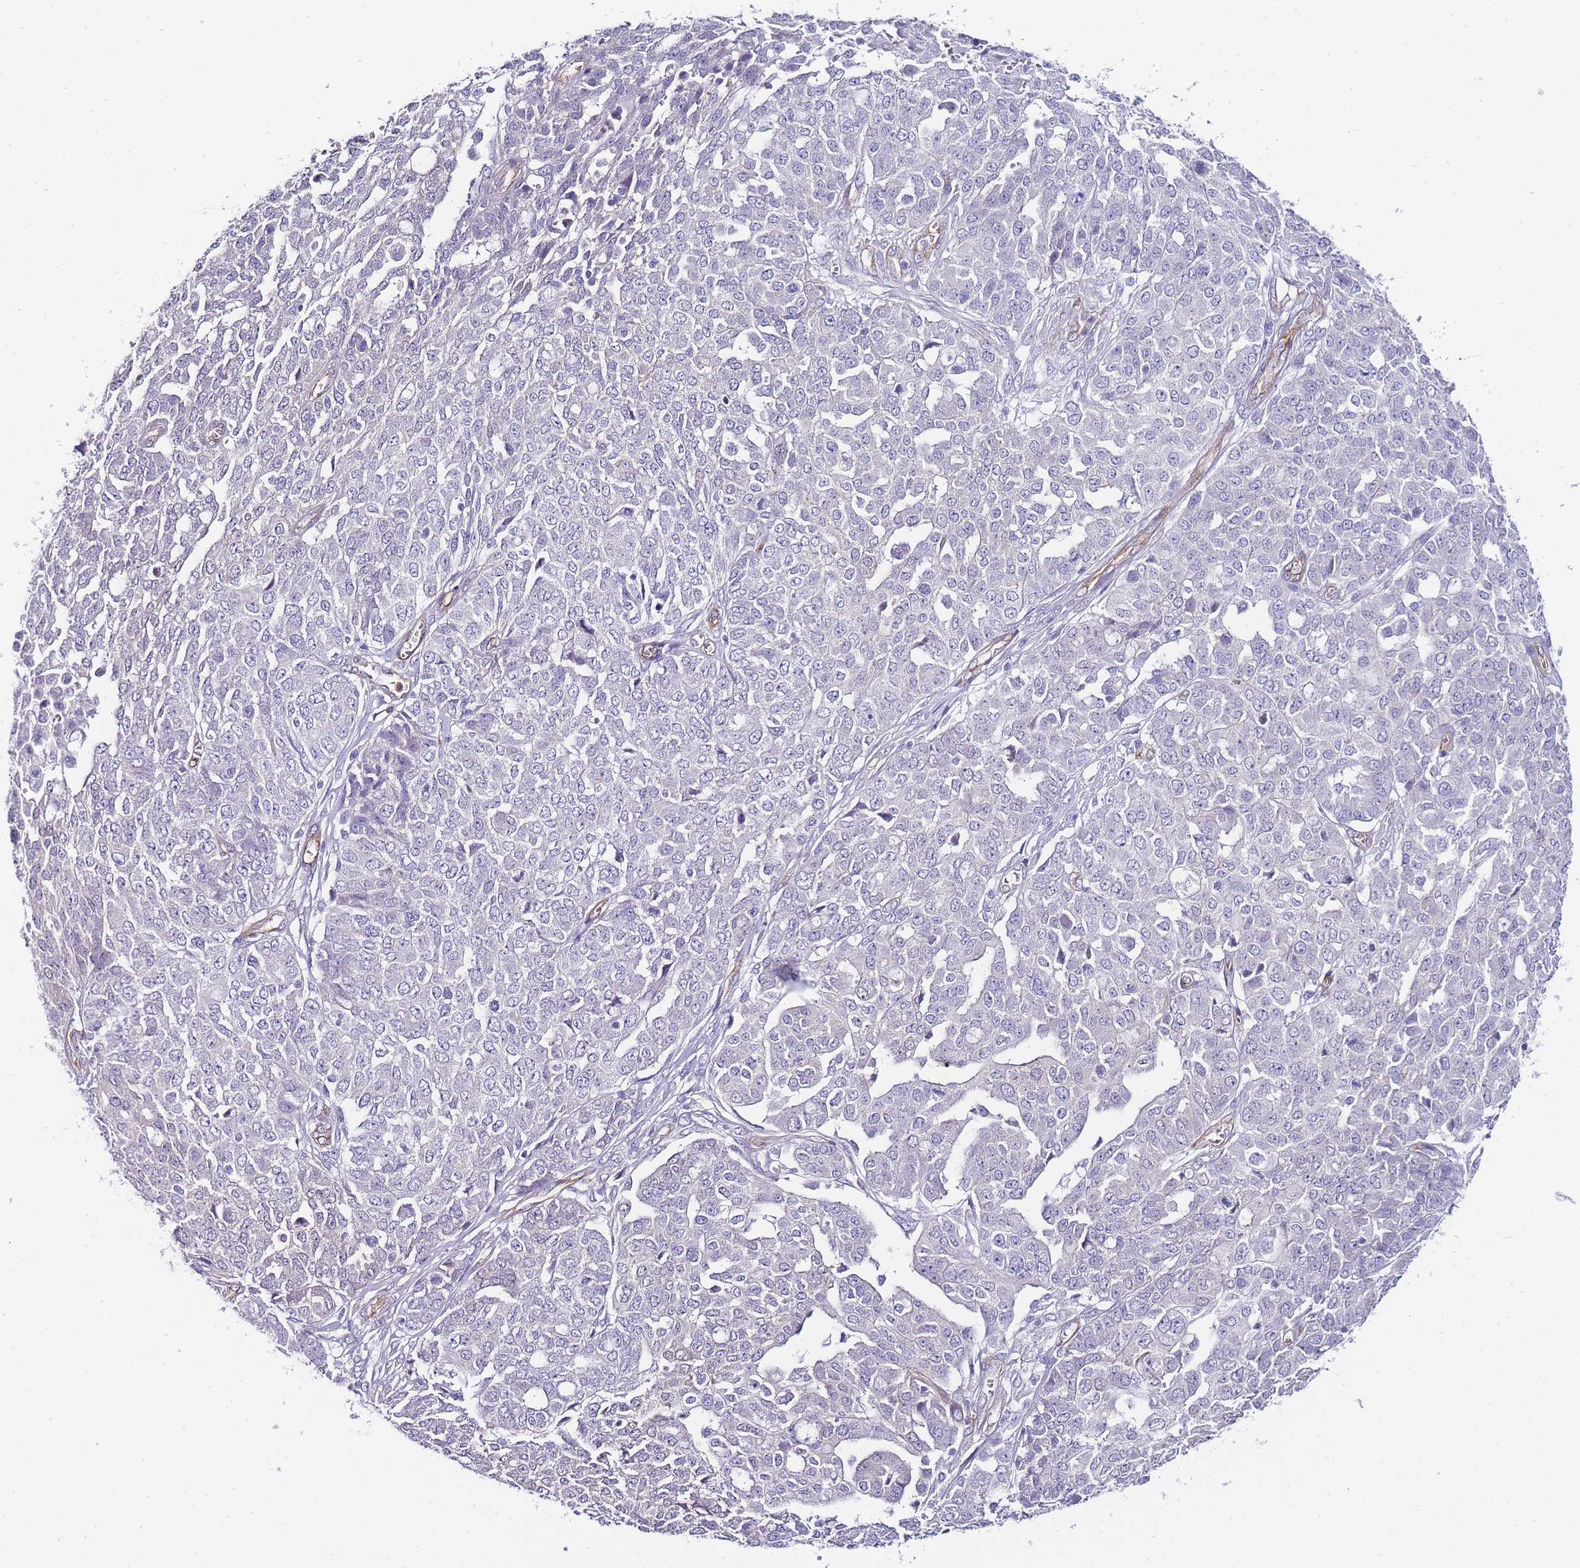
{"staining": {"intensity": "negative", "quantity": "none", "location": "none"}, "tissue": "ovarian cancer", "cell_type": "Tumor cells", "image_type": "cancer", "snomed": [{"axis": "morphology", "description": "Cystadenocarcinoma, serous, NOS"}, {"axis": "topography", "description": "Soft tissue"}, {"axis": "topography", "description": "Ovary"}], "caption": "Ovarian cancer (serous cystadenocarcinoma) stained for a protein using immunohistochemistry (IHC) demonstrates no staining tumor cells.", "gene": "PDCD7", "patient": {"sex": "female", "age": 57}}